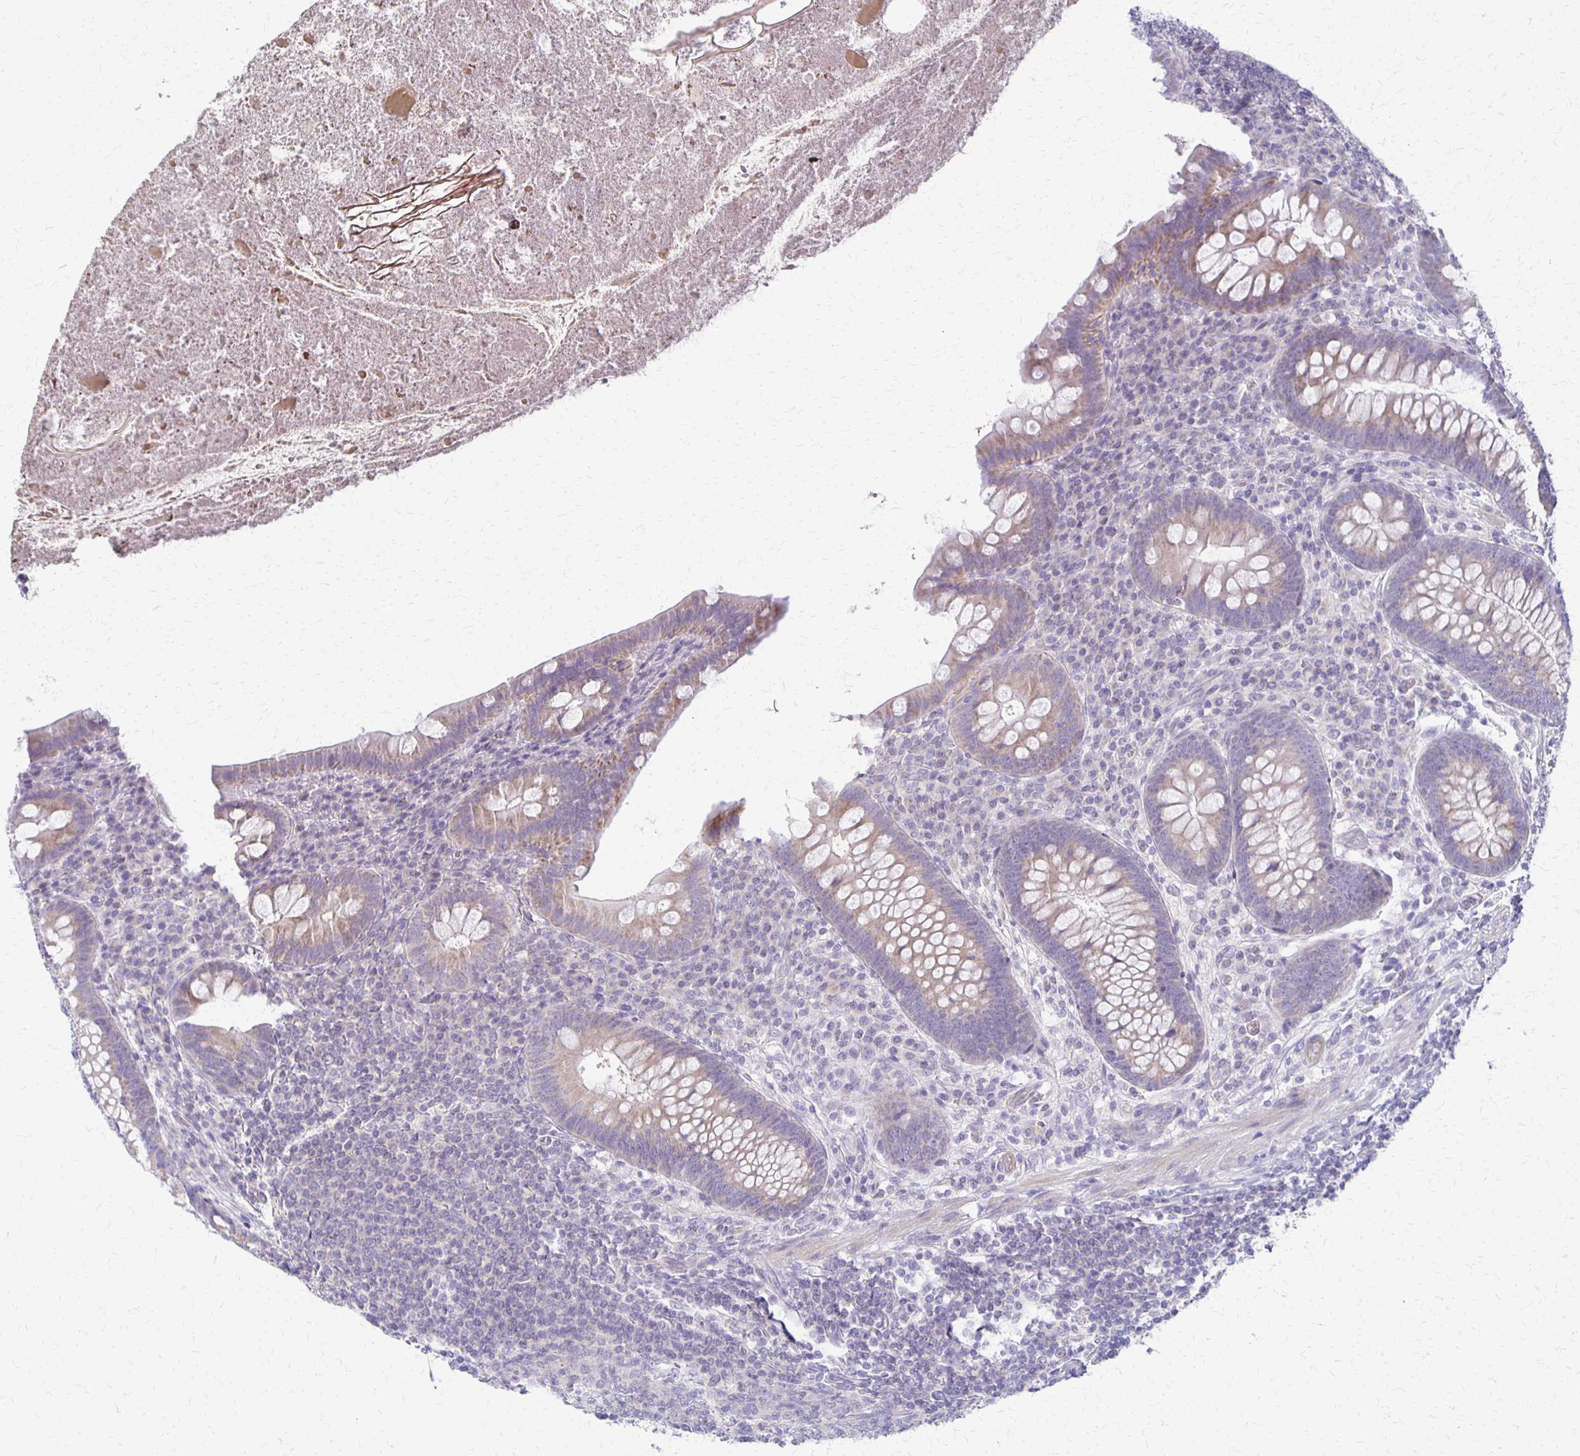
{"staining": {"intensity": "weak", "quantity": "25%-75%", "location": "cytoplasmic/membranous"}, "tissue": "appendix", "cell_type": "Glandular cells", "image_type": "normal", "snomed": [{"axis": "morphology", "description": "Normal tissue, NOS"}, {"axis": "topography", "description": "Appendix"}], "caption": "Appendix stained with IHC demonstrates weak cytoplasmic/membranous expression in about 25%-75% of glandular cells.", "gene": "RHOC", "patient": {"sex": "male", "age": 71}}